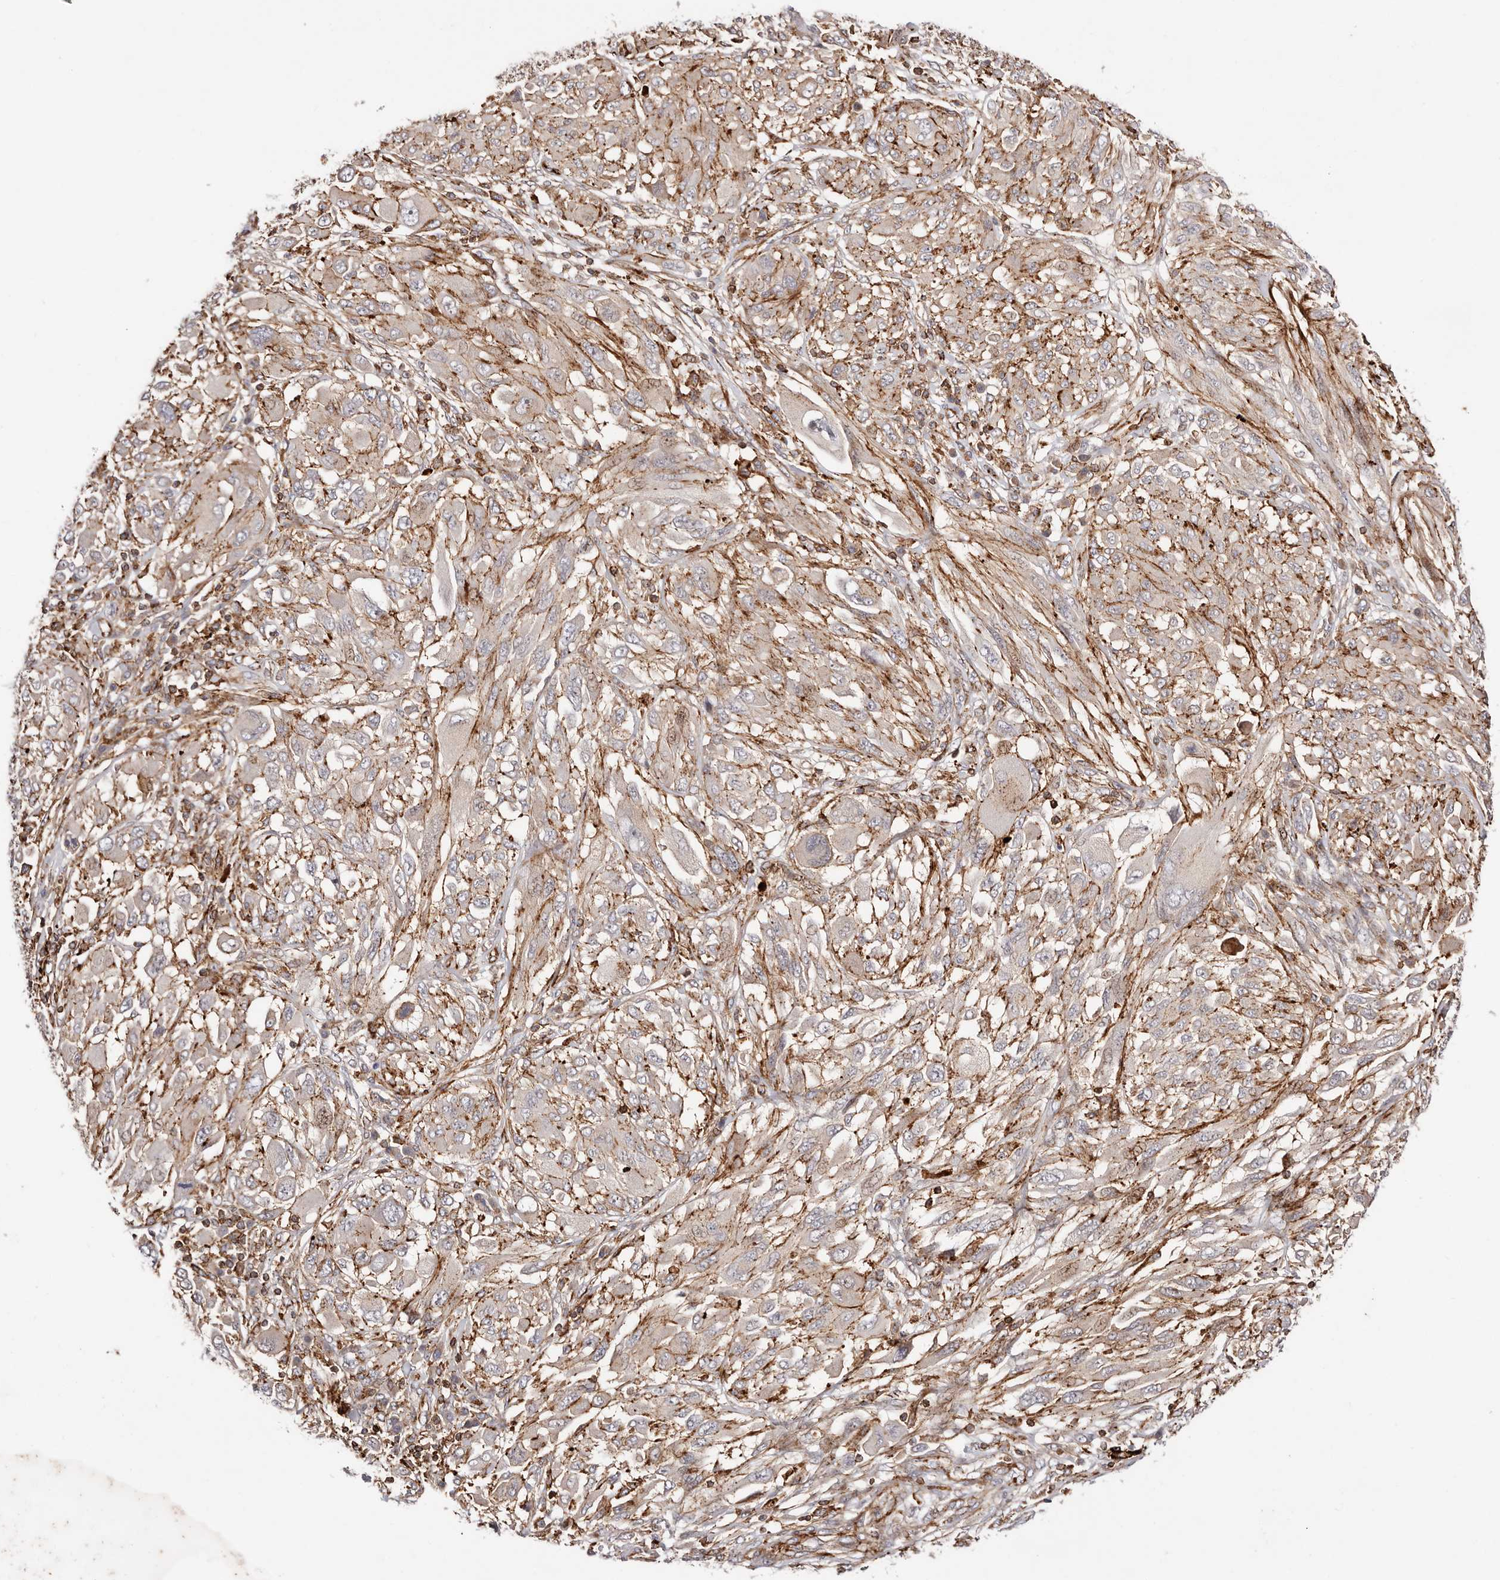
{"staining": {"intensity": "moderate", "quantity": "<25%", "location": "cytoplasmic/membranous"}, "tissue": "melanoma", "cell_type": "Tumor cells", "image_type": "cancer", "snomed": [{"axis": "morphology", "description": "Malignant melanoma, NOS"}, {"axis": "topography", "description": "Skin"}], "caption": "Protein expression analysis of human melanoma reveals moderate cytoplasmic/membranous expression in about <25% of tumor cells.", "gene": "PTPN22", "patient": {"sex": "female", "age": 91}}